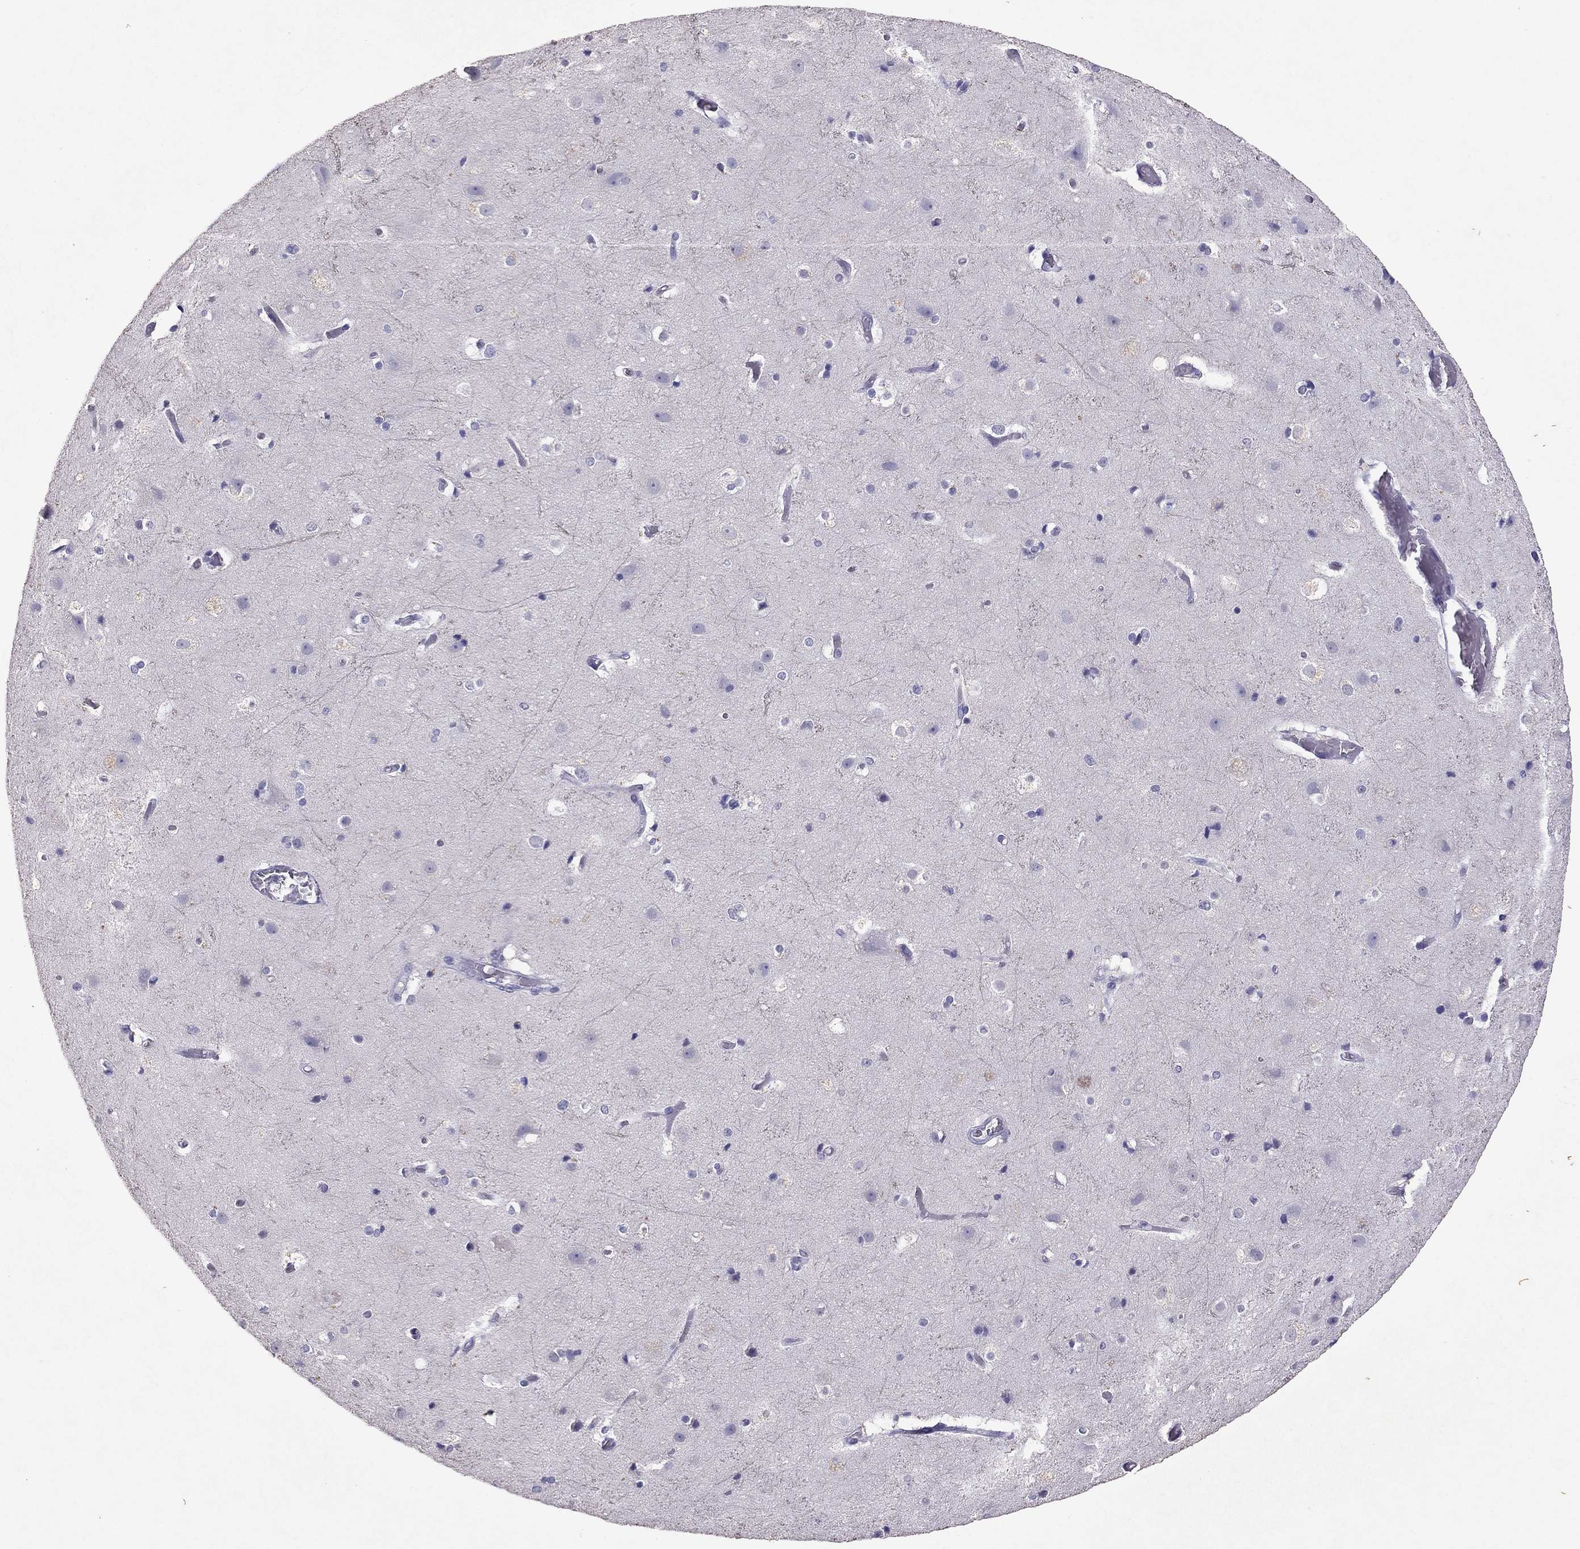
{"staining": {"intensity": "negative", "quantity": "none", "location": "none"}, "tissue": "cerebral cortex", "cell_type": "Endothelial cells", "image_type": "normal", "snomed": [{"axis": "morphology", "description": "Normal tissue, NOS"}, {"axis": "topography", "description": "Cerebral cortex"}], "caption": "Immunohistochemistry (IHC) photomicrograph of benign cerebral cortex stained for a protein (brown), which reveals no expression in endothelial cells. (DAB (3,3'-diaminobenzidine) immunohistochemistry (IHC), high magnification).", "gene": "PSMB11", "patient": {"sex": "female", "age": 52}}